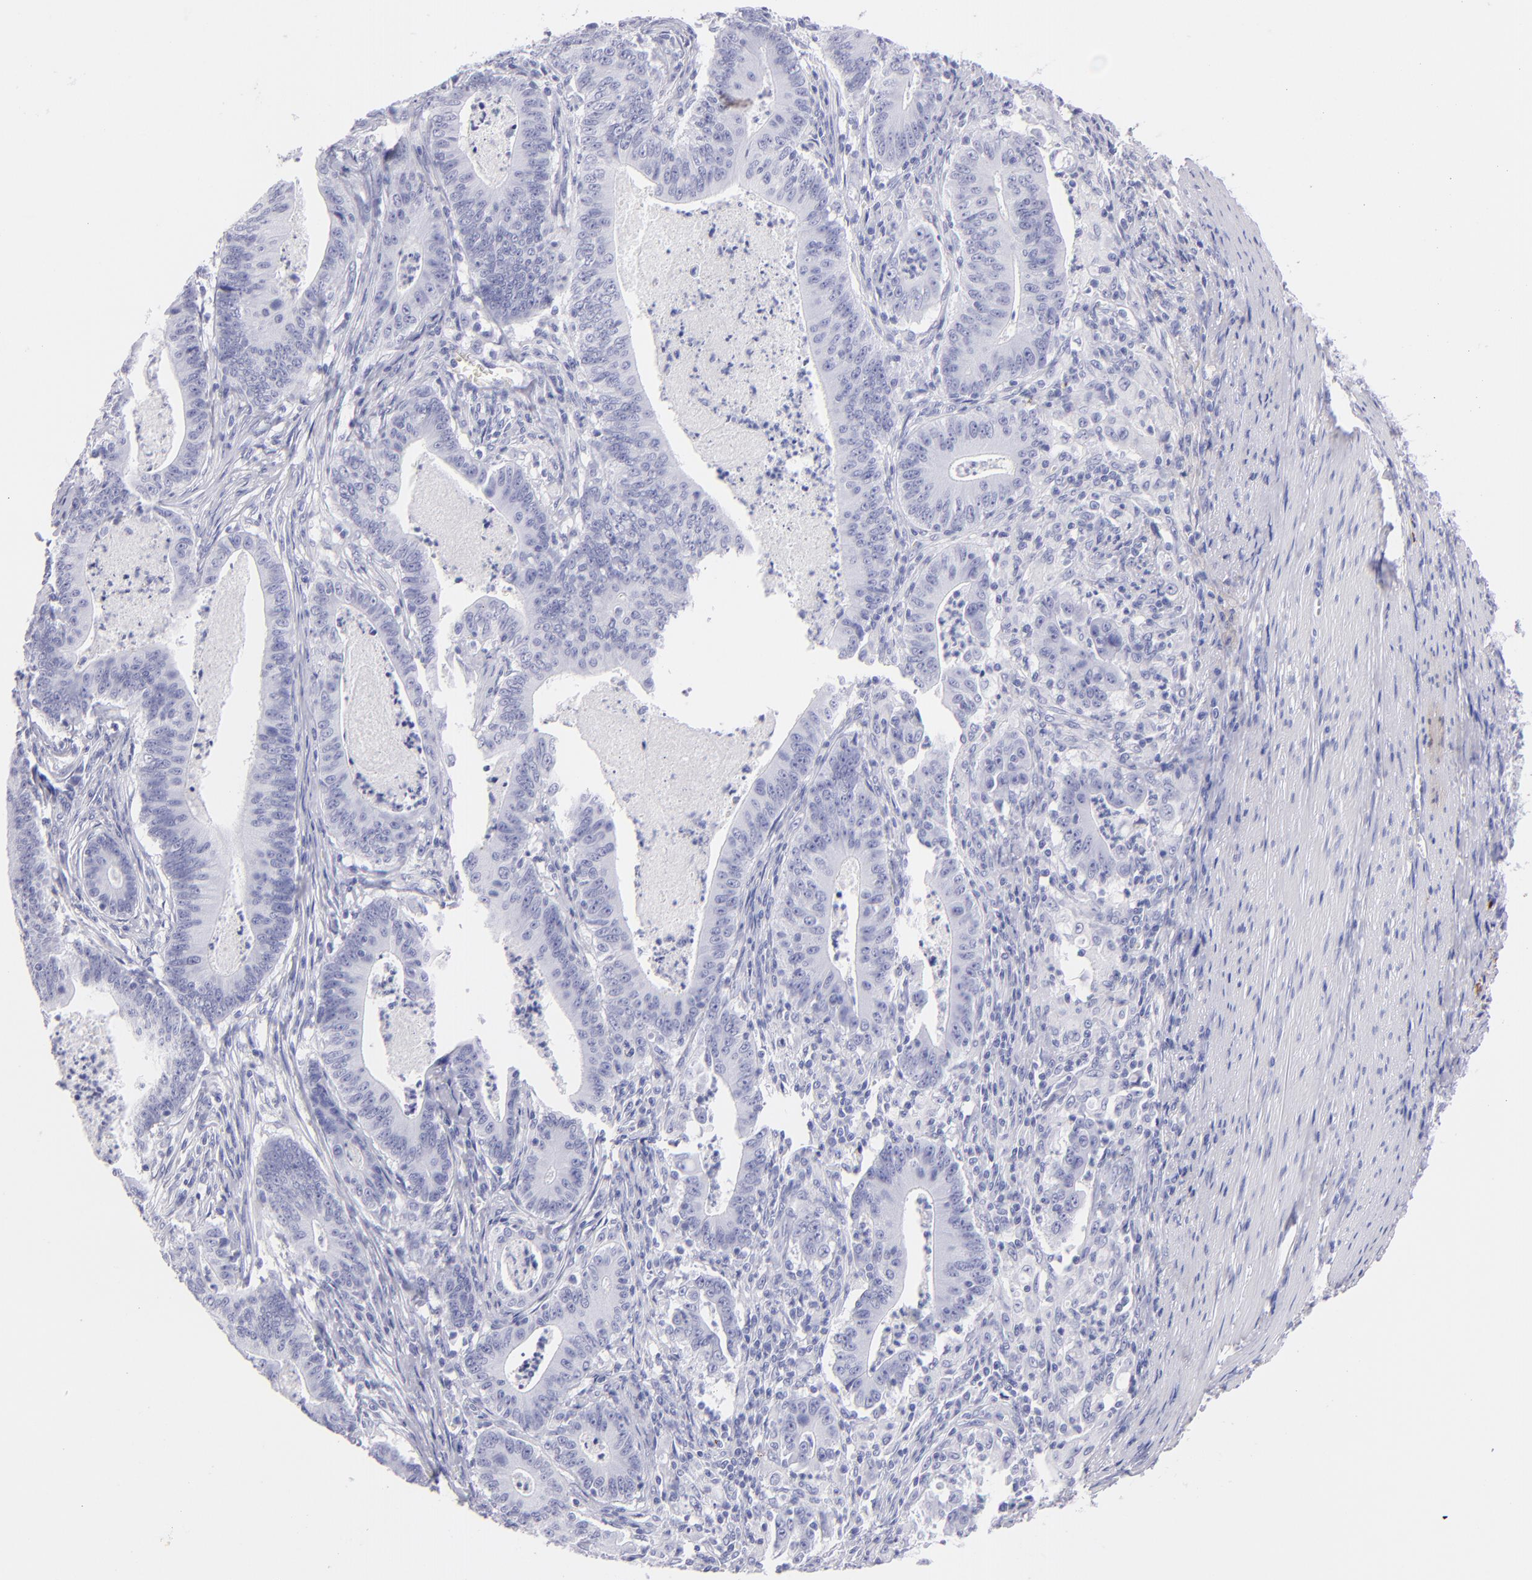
{"staining": {"intensity": "negative", "quantity": "none", "location": "none"}, "tissue": "stomach cancer", "cell_type": "Tumor cells", "image_type": "cancer", "snomed": [{"axis": "morphology", "description": "Adenocarcinoma, NOS"}, {"axis": "topography", "description": "Stomach, lower"}], "caption": "Tumor cells show no significant positivity in adenocarcinoma (stomach).", "gene": "PRPH", "patient": {"sex": "female", "age": 86}}